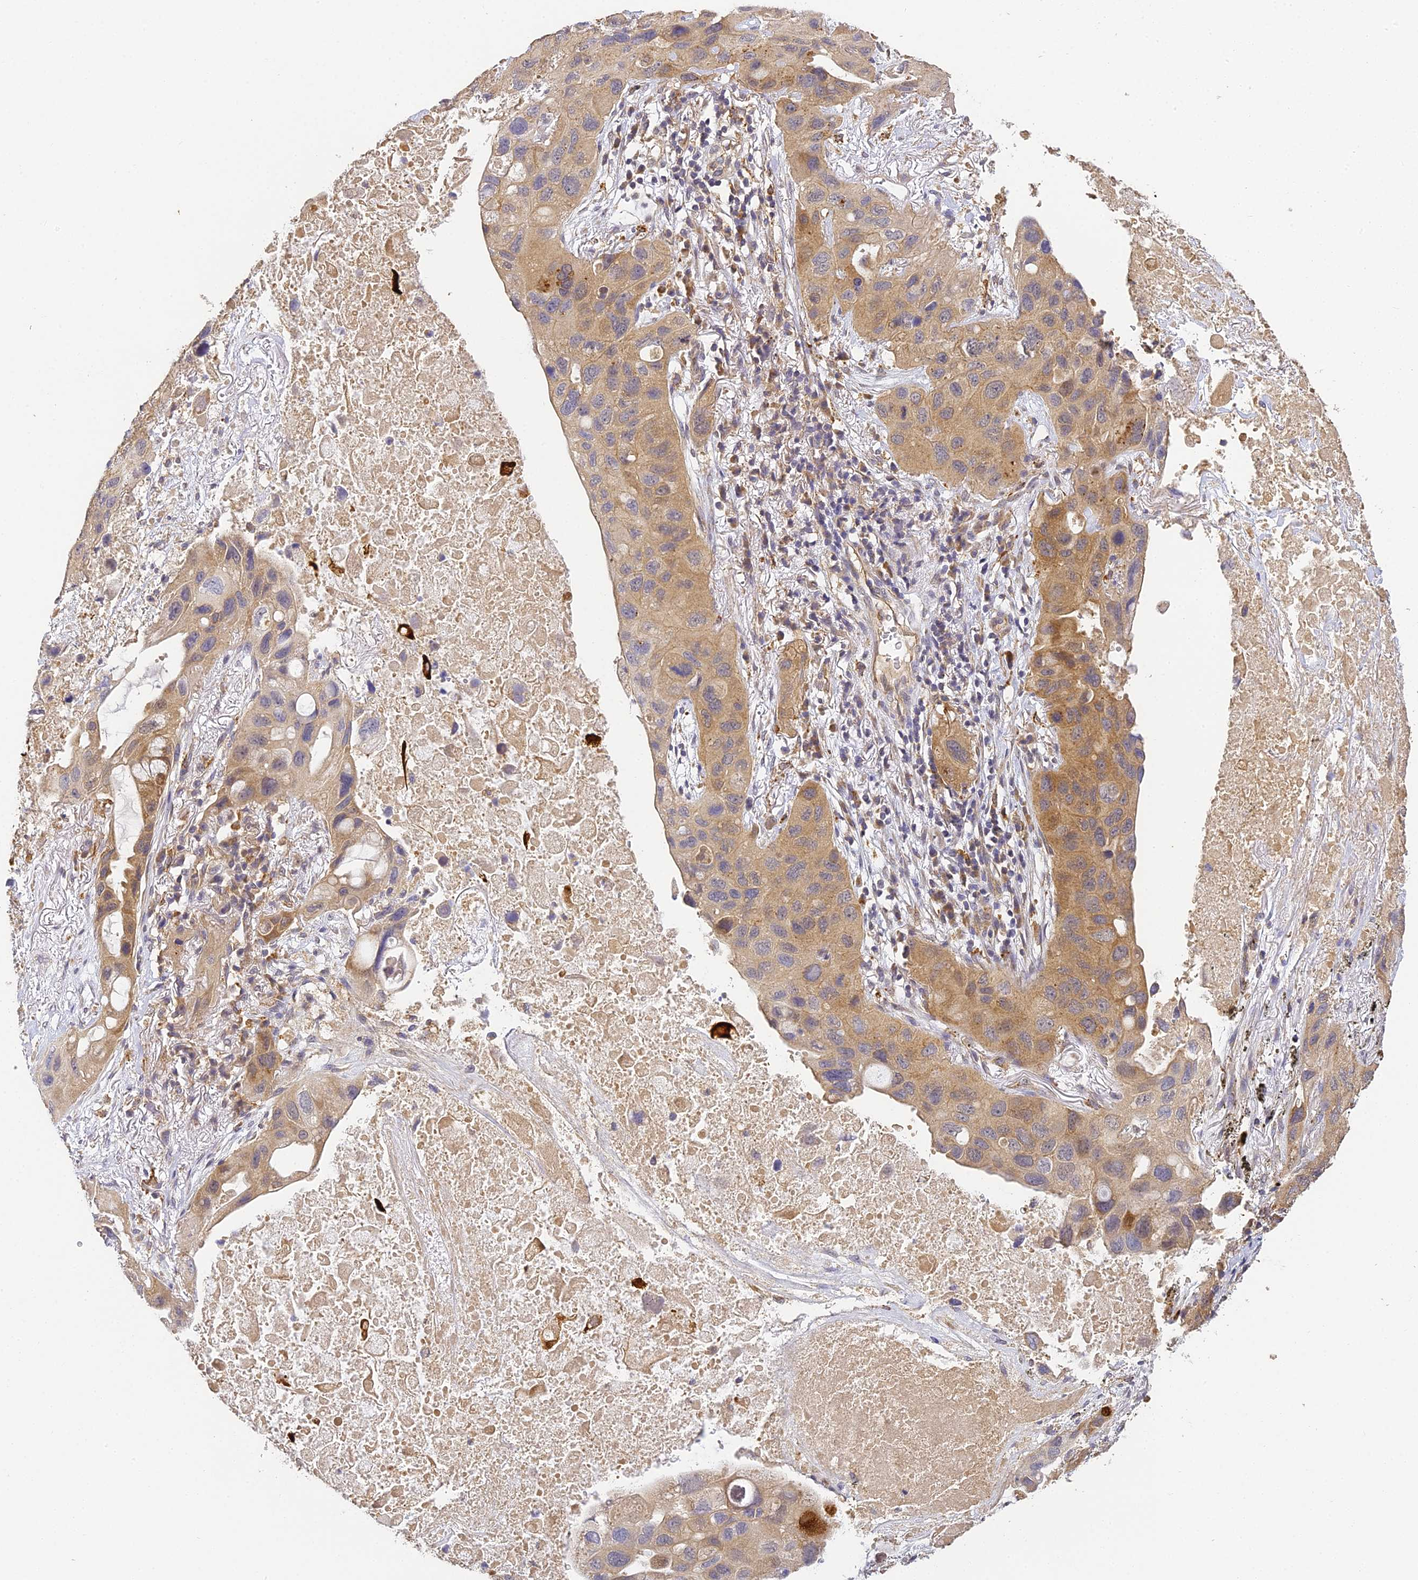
{"staining": {"intensity": "moderate", "quantity": ">75%", "location": "cytoplasmic/membranous"}, "tissue": "lung cancer", "cell_type": "Tumor cells", "image_type": "cancer", "snomed": [{"axis": "morphology", "description": "Squamous cell carcinoma, NOS"}, {"axis": "topography", "description": "Lung"}], "caption": "Protein staining shows moderate cytoplasmic/membranous expression in about >75% of tumor cells in lung cancer (squamous cell carcinoma).", "gene": "YAE1", "patient": {"sex": "female", "age": 73}}